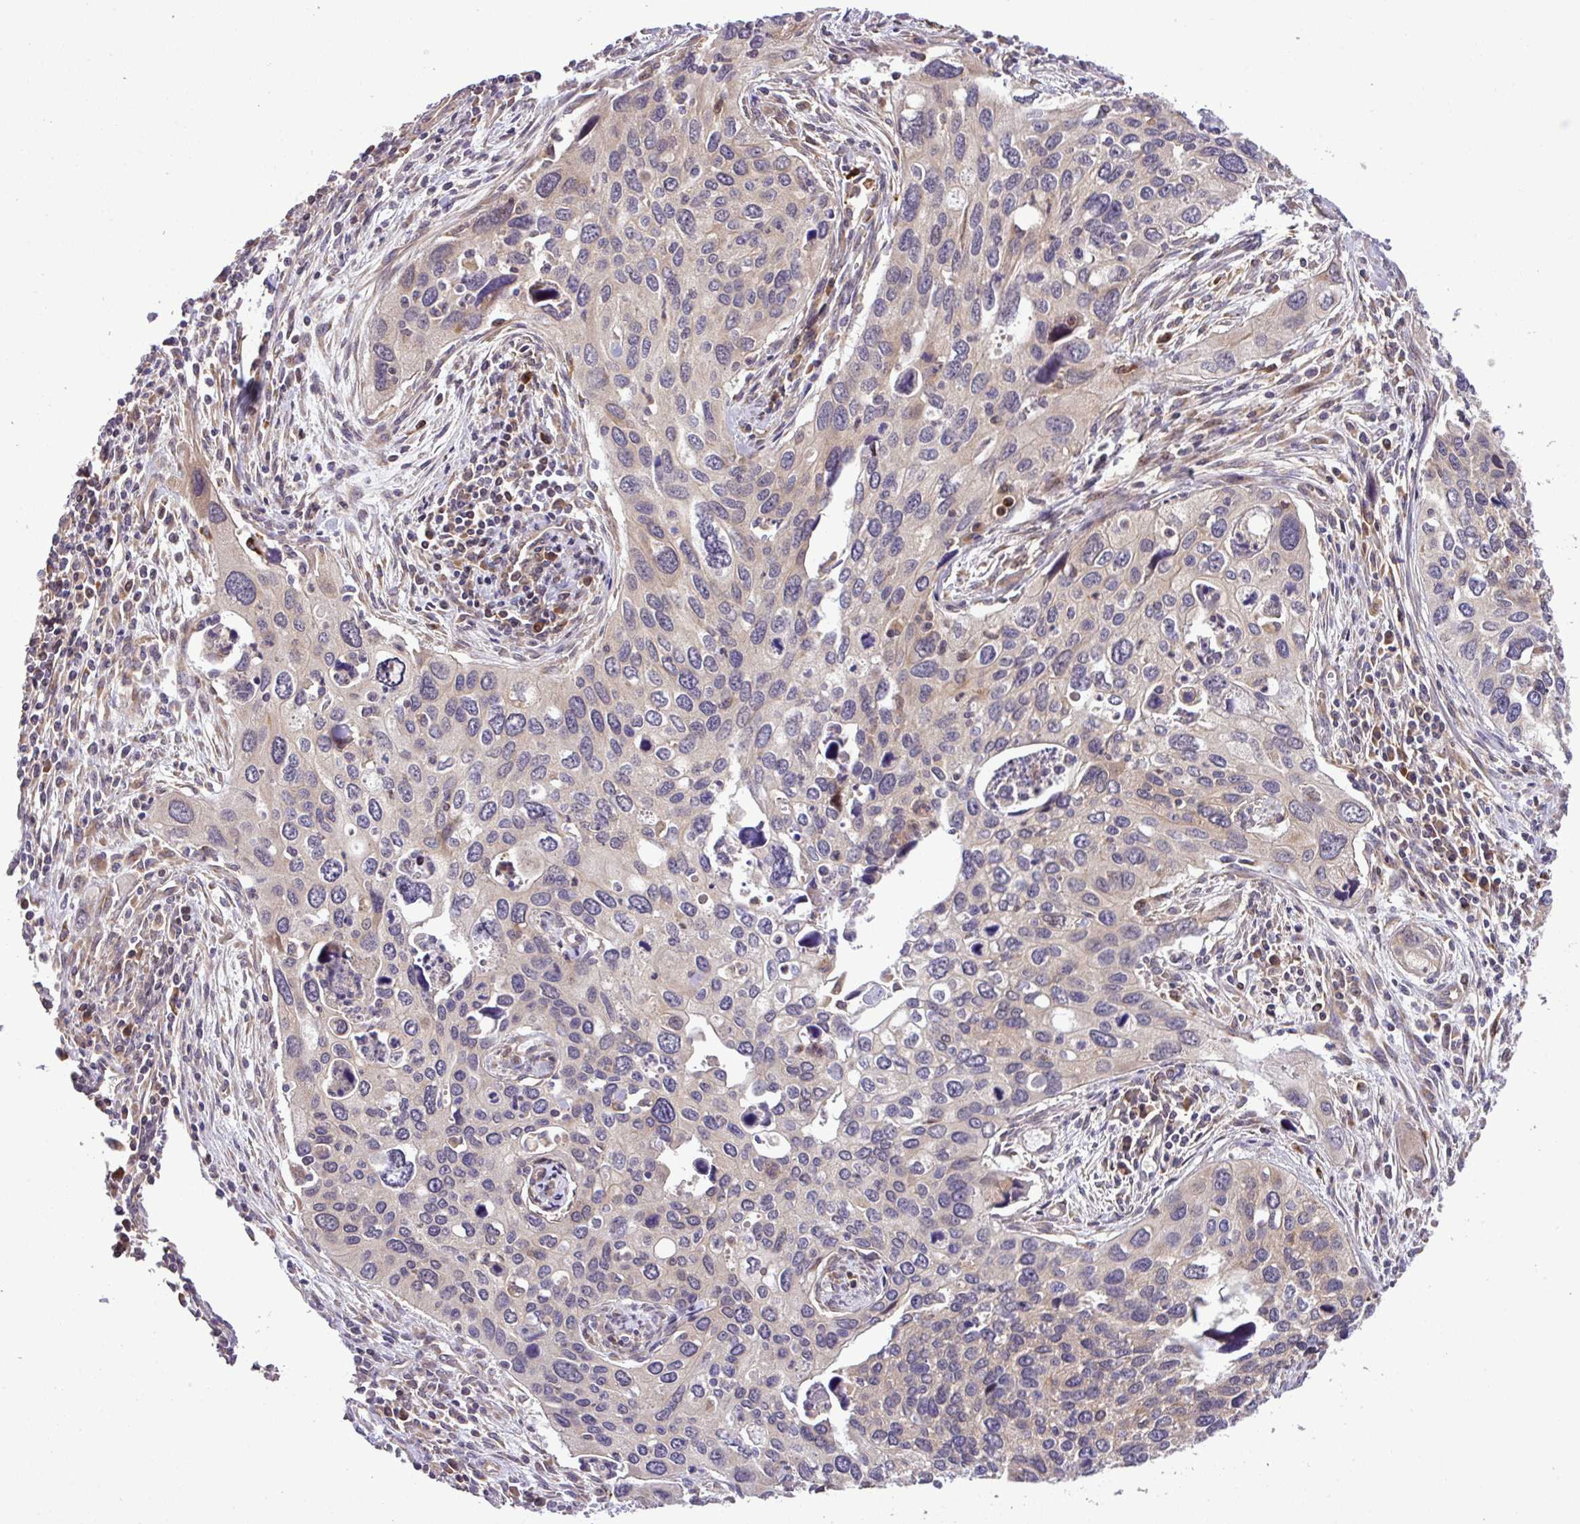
{"staining": {"intensity": "weak", "quantity": "25%-75%", "location": "cytoplasmic/membranous"}, "tissue": "cervical cancer", "cell_type": "Tumor cells", "image_type": "cancer", "snomed": [{"axis": "morphology", "description": "Squamous cell carcinoma, NOS"}, {"axis": "topography", "description": "Cervix"}], "caption": "Human cervical cancer stained with a brown dye shows weak cytoplasmic/membranous positive staining in about 25%-75% of tumor cells.", "gene": "DLGAP4", "patient": {"sex": "female", "age": 55}}